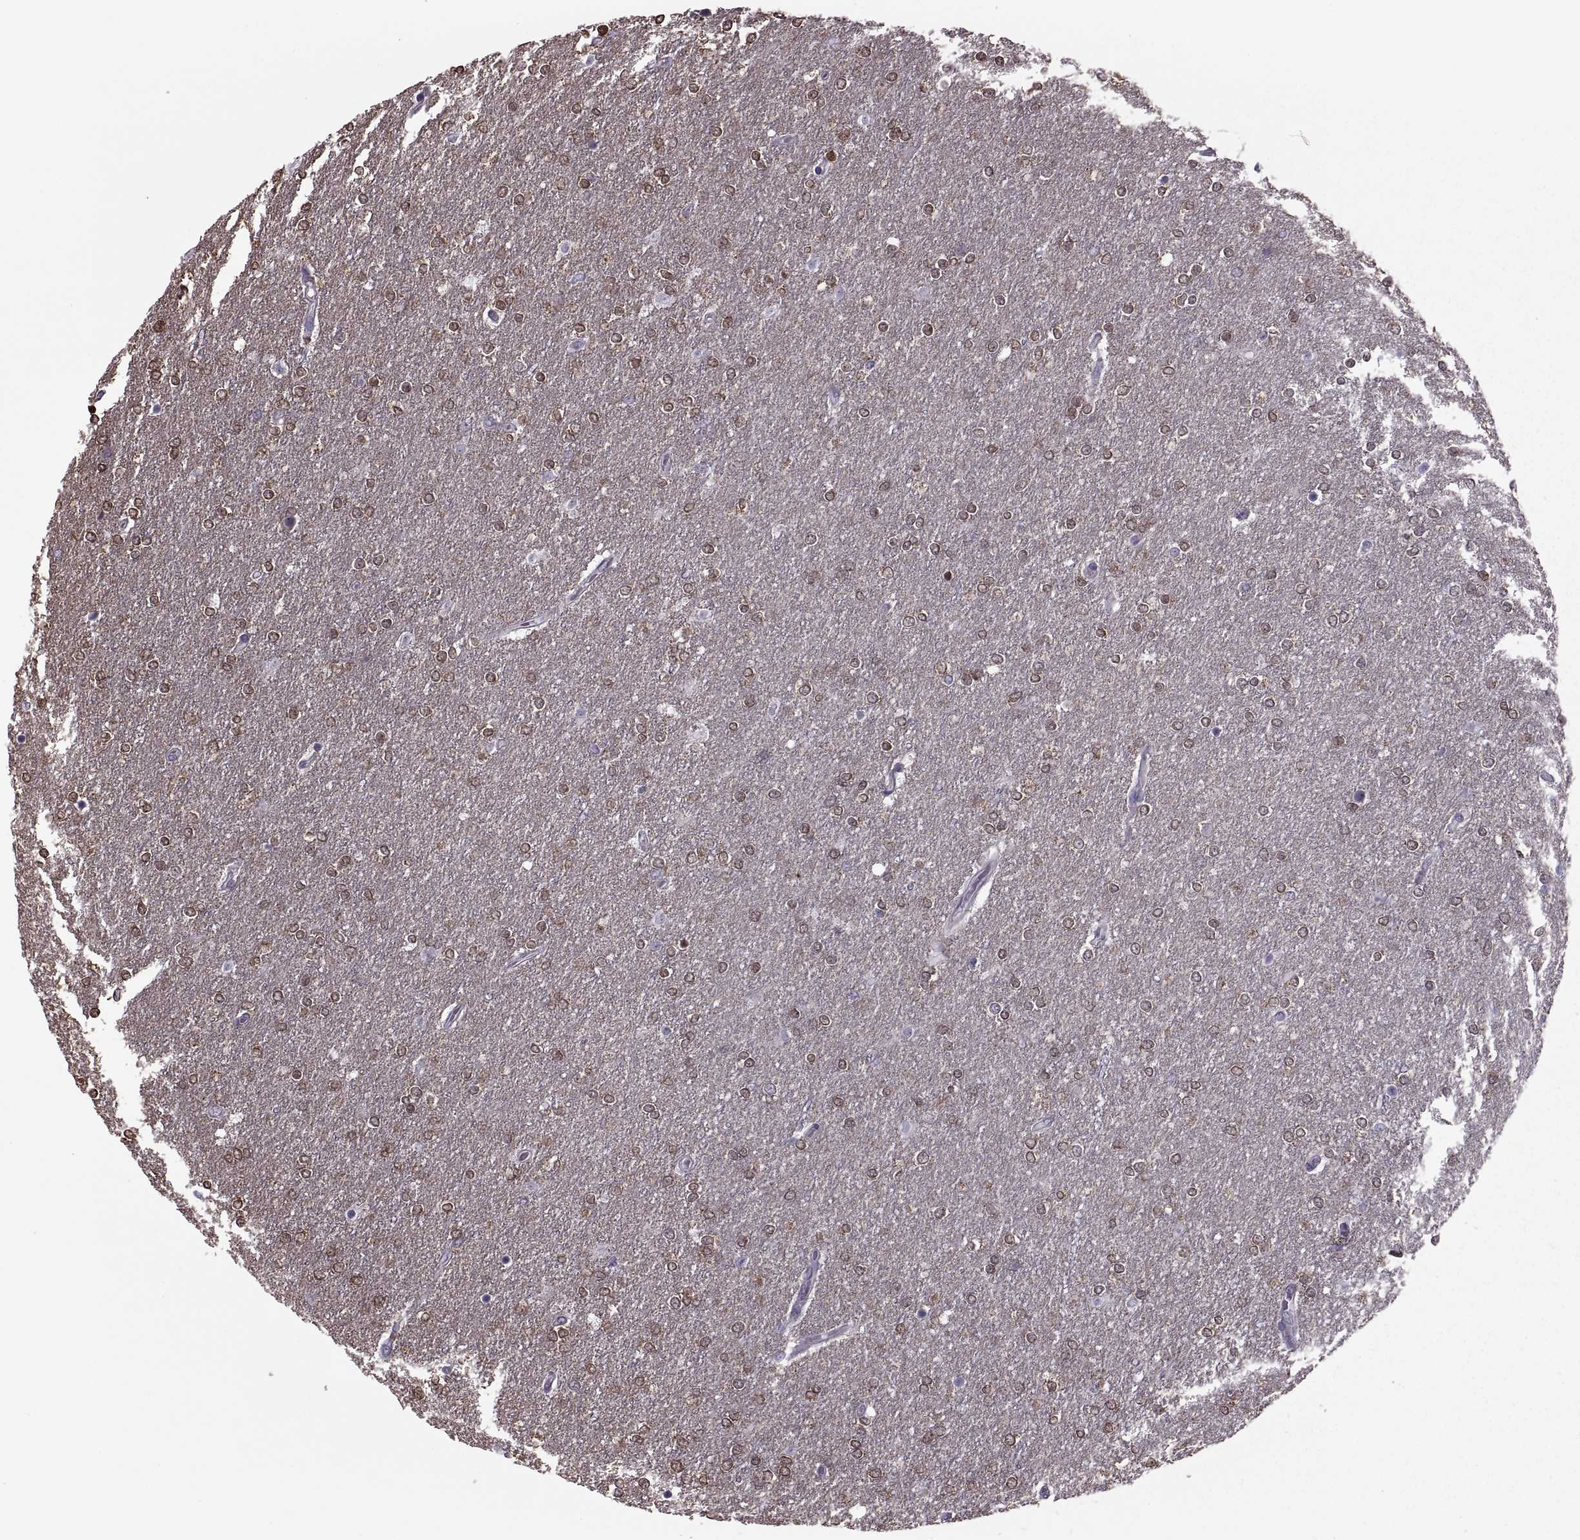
{"staining": {"intensity": "moderate", "quantity": ">75%", "location": "cytoplasmic/membranous"}, "tissue": "glioma", "cell_type": "Tumor cells", "image_type": "cancer", "snomed": [{"axis": "morphology", "description": "Glioma, malignant, High grade"}, {"axis": "topography", "description": "Brain"}], "caption": "A high-resolution image shows immunohistochemistry (IHC) staining of malignant high-grade glioma, which shows moderate cytoplasmic/membranous staining in approximately >75% of tumor cells. (DAB (3,3'-diaminobenzidine) IHC, brown staining for protein, blue staining for nuclei).", "gene": "ODF3", "patient": {"sex": "female", "age": 61}}